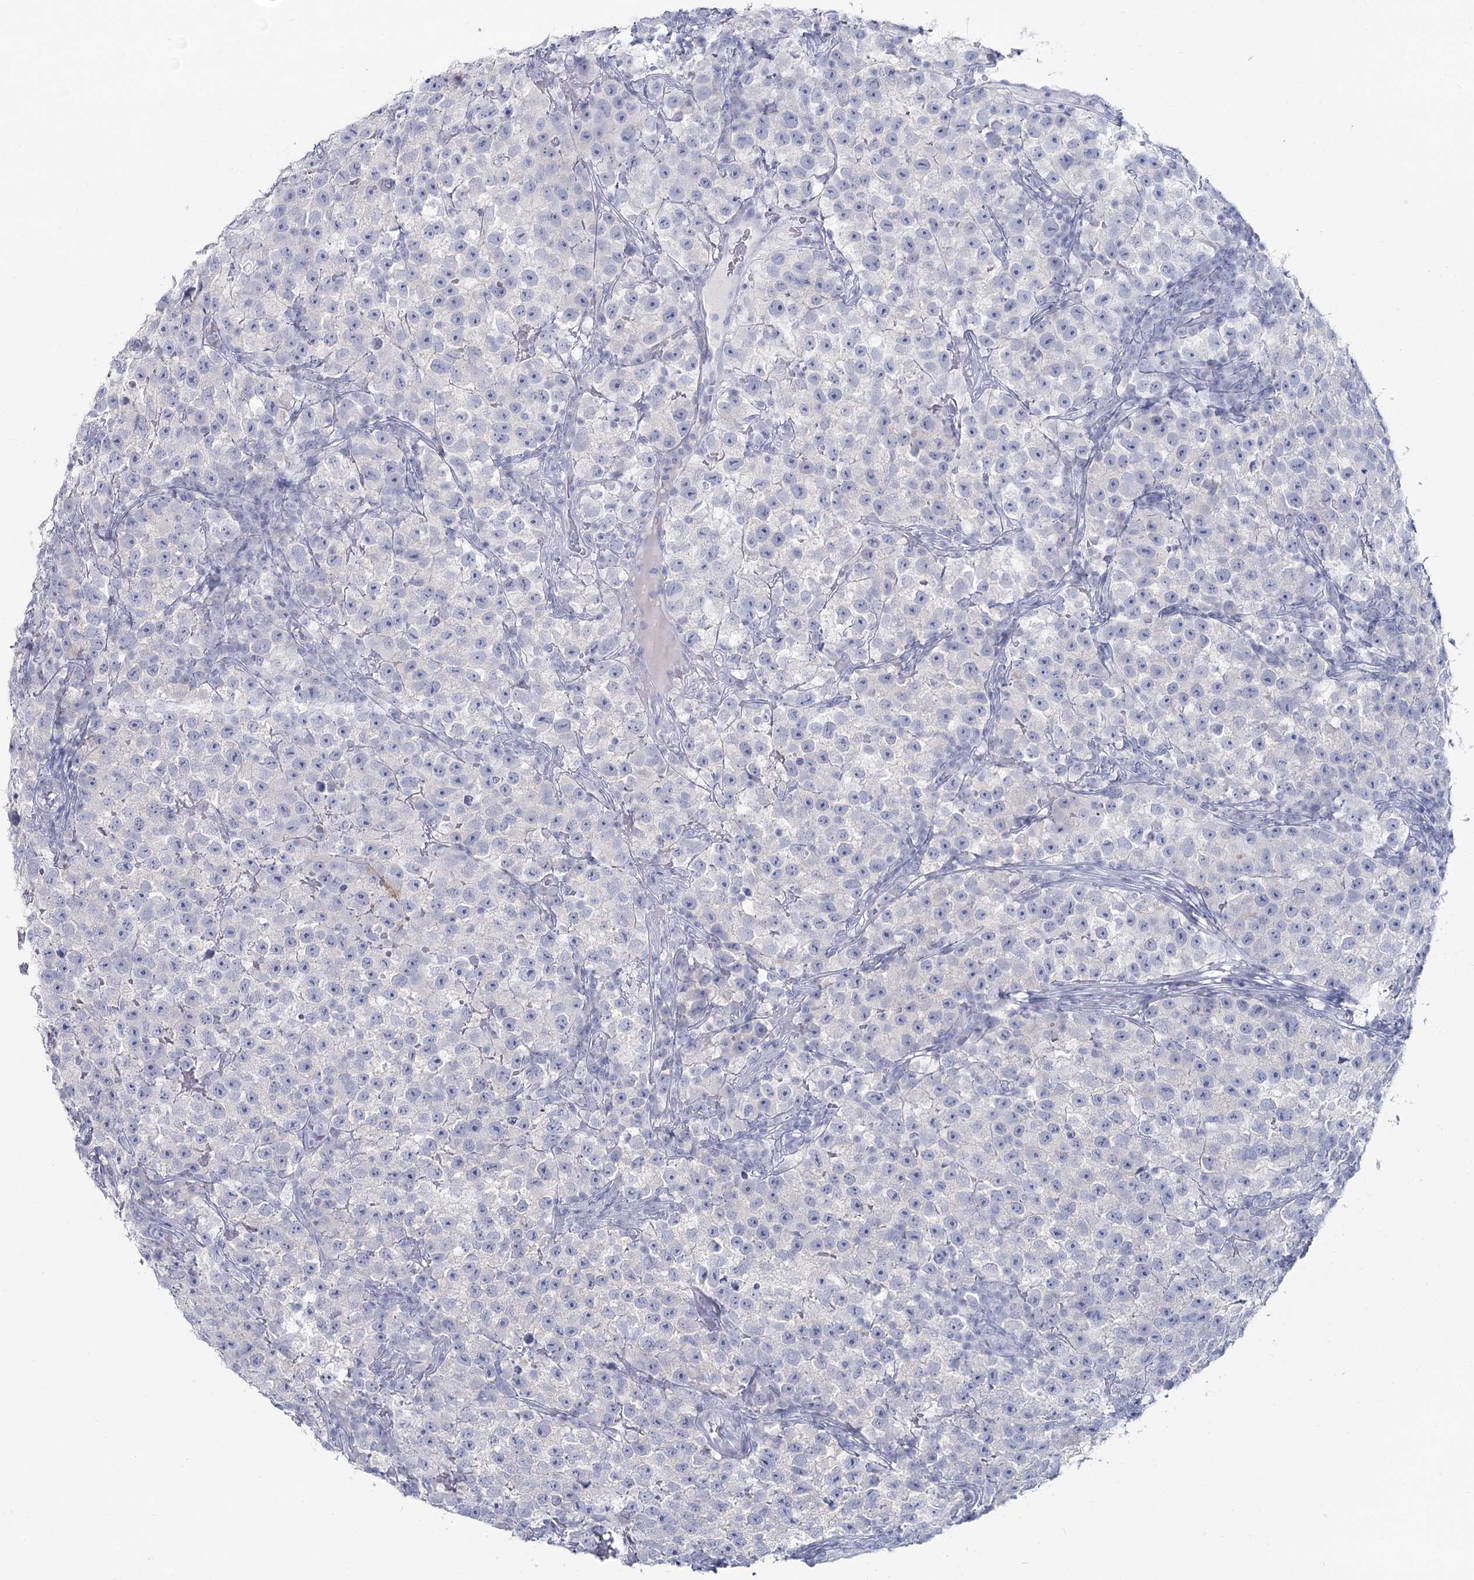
{"staining": {"intensity": "negative", "quantity": "none", "location": "none"}, "tissue": "testis cancer", "cell_type": "Tumor cells", "image_type": "cancer", "snomed": [{"axis": "morphology", "description": "Seminoma, NOS"}, {"axis": "topography", "description": "Testis"}], "caption": "High magnification brightfield microscopy of testis cancer (seminoma) stained with DAB (3,3'-diaminobenzidine) (brown) and counterstained with hematoxylin (blue): tumor cells show no significant expression.", "gene": "SLC6A19", "patient": {"sex": "male", "age": 22}}